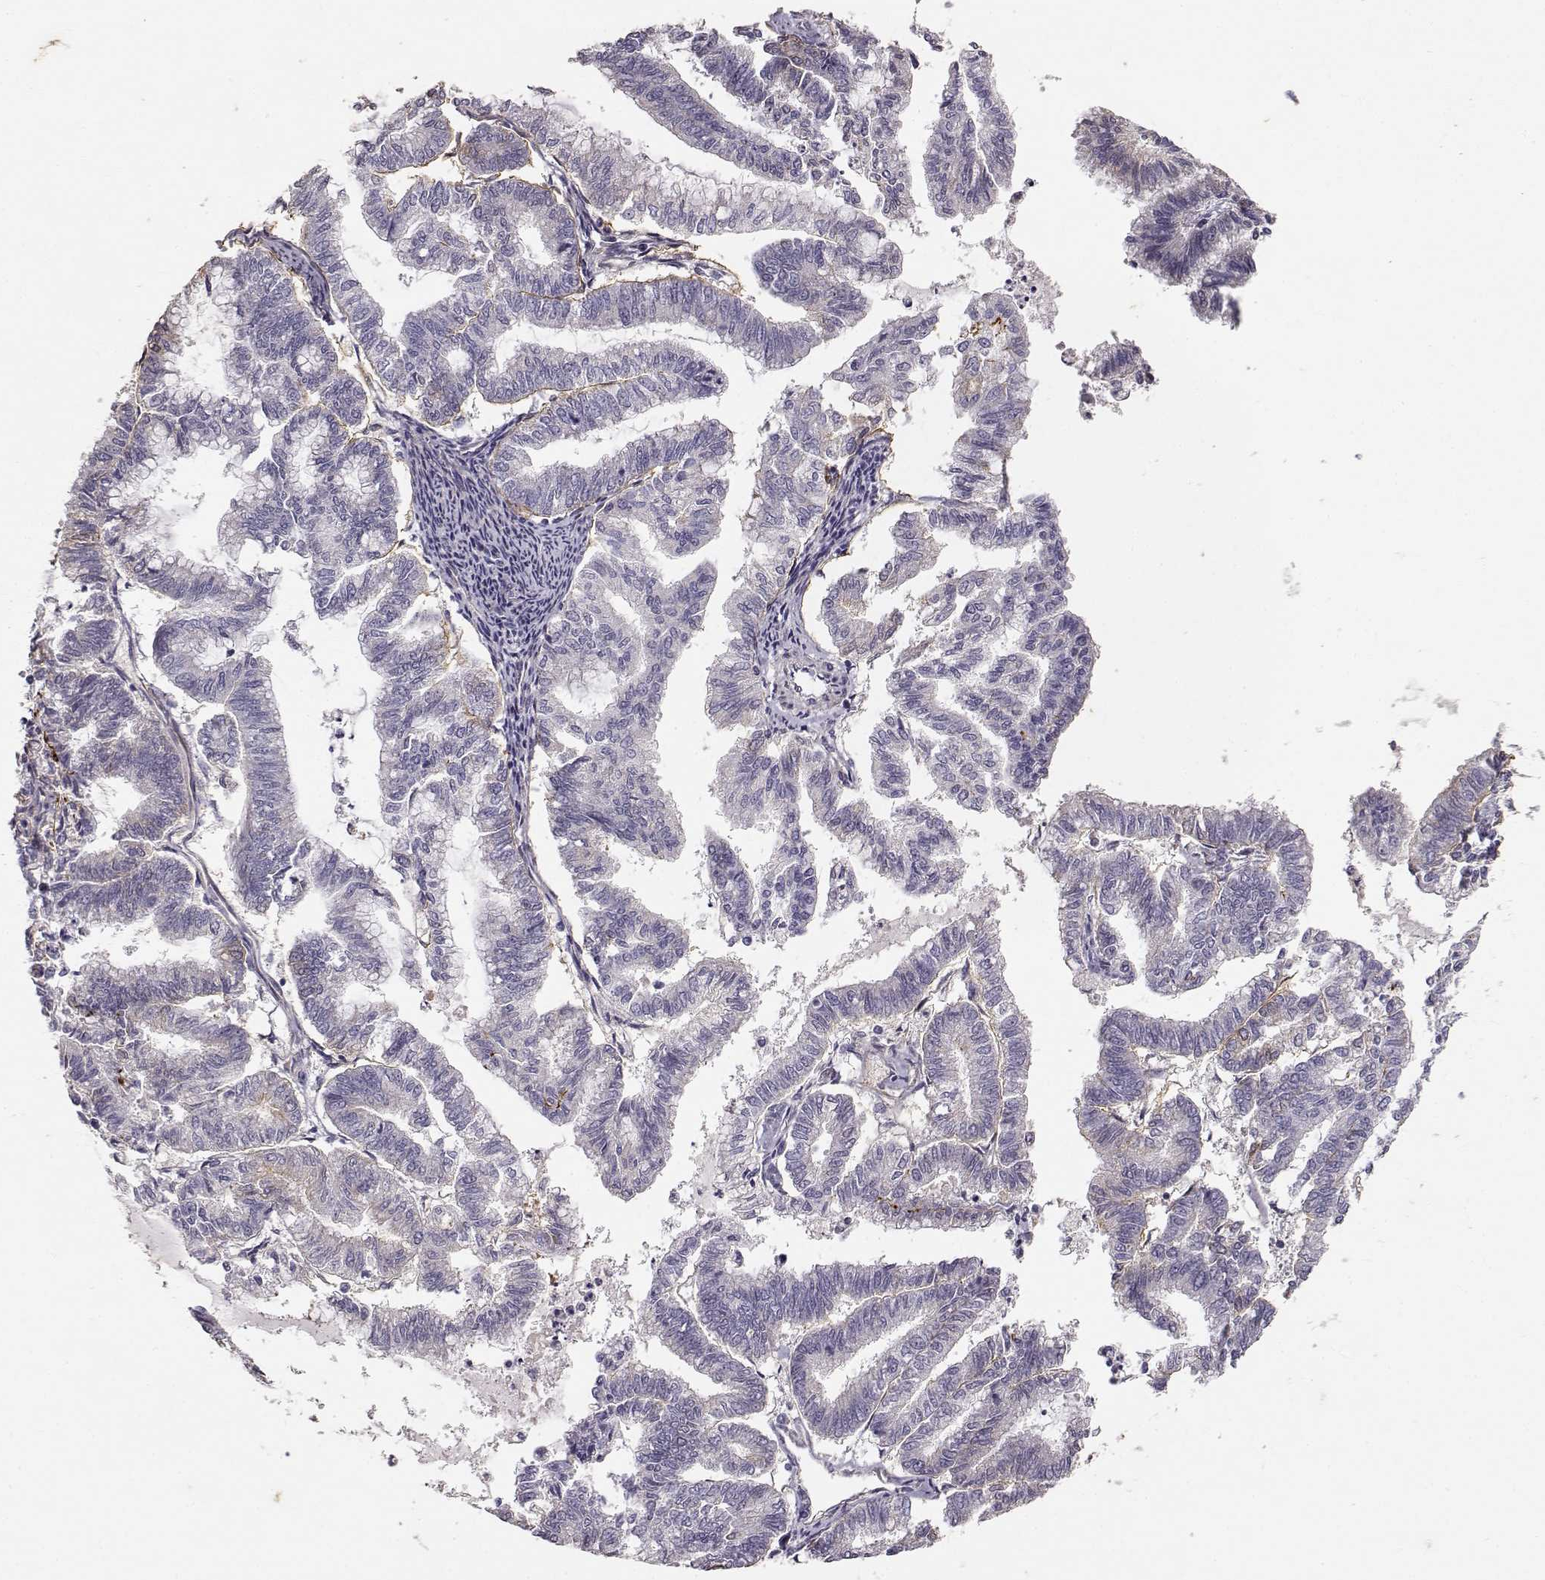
{"staining": {"intensity": "negative", "quantity": "none", "location": "none"}, "tissue": "endometrial cancer", "cell_type": "Tumor cells", "image_type": "cancer", "snomed": [{"axis": "morphology", "description": "Adenocarcinoma, NOS"}, {"axis": "topography", "description": "Endometrium"}], "caption": "Micrograph shows no significant protein expression in tumor cells of endometrial cancer. (DAB IHC visualized using brightfield microscopy, high magnification).", "gene": "LAMA5", "patient": {"sex": "female", "age": 79}}